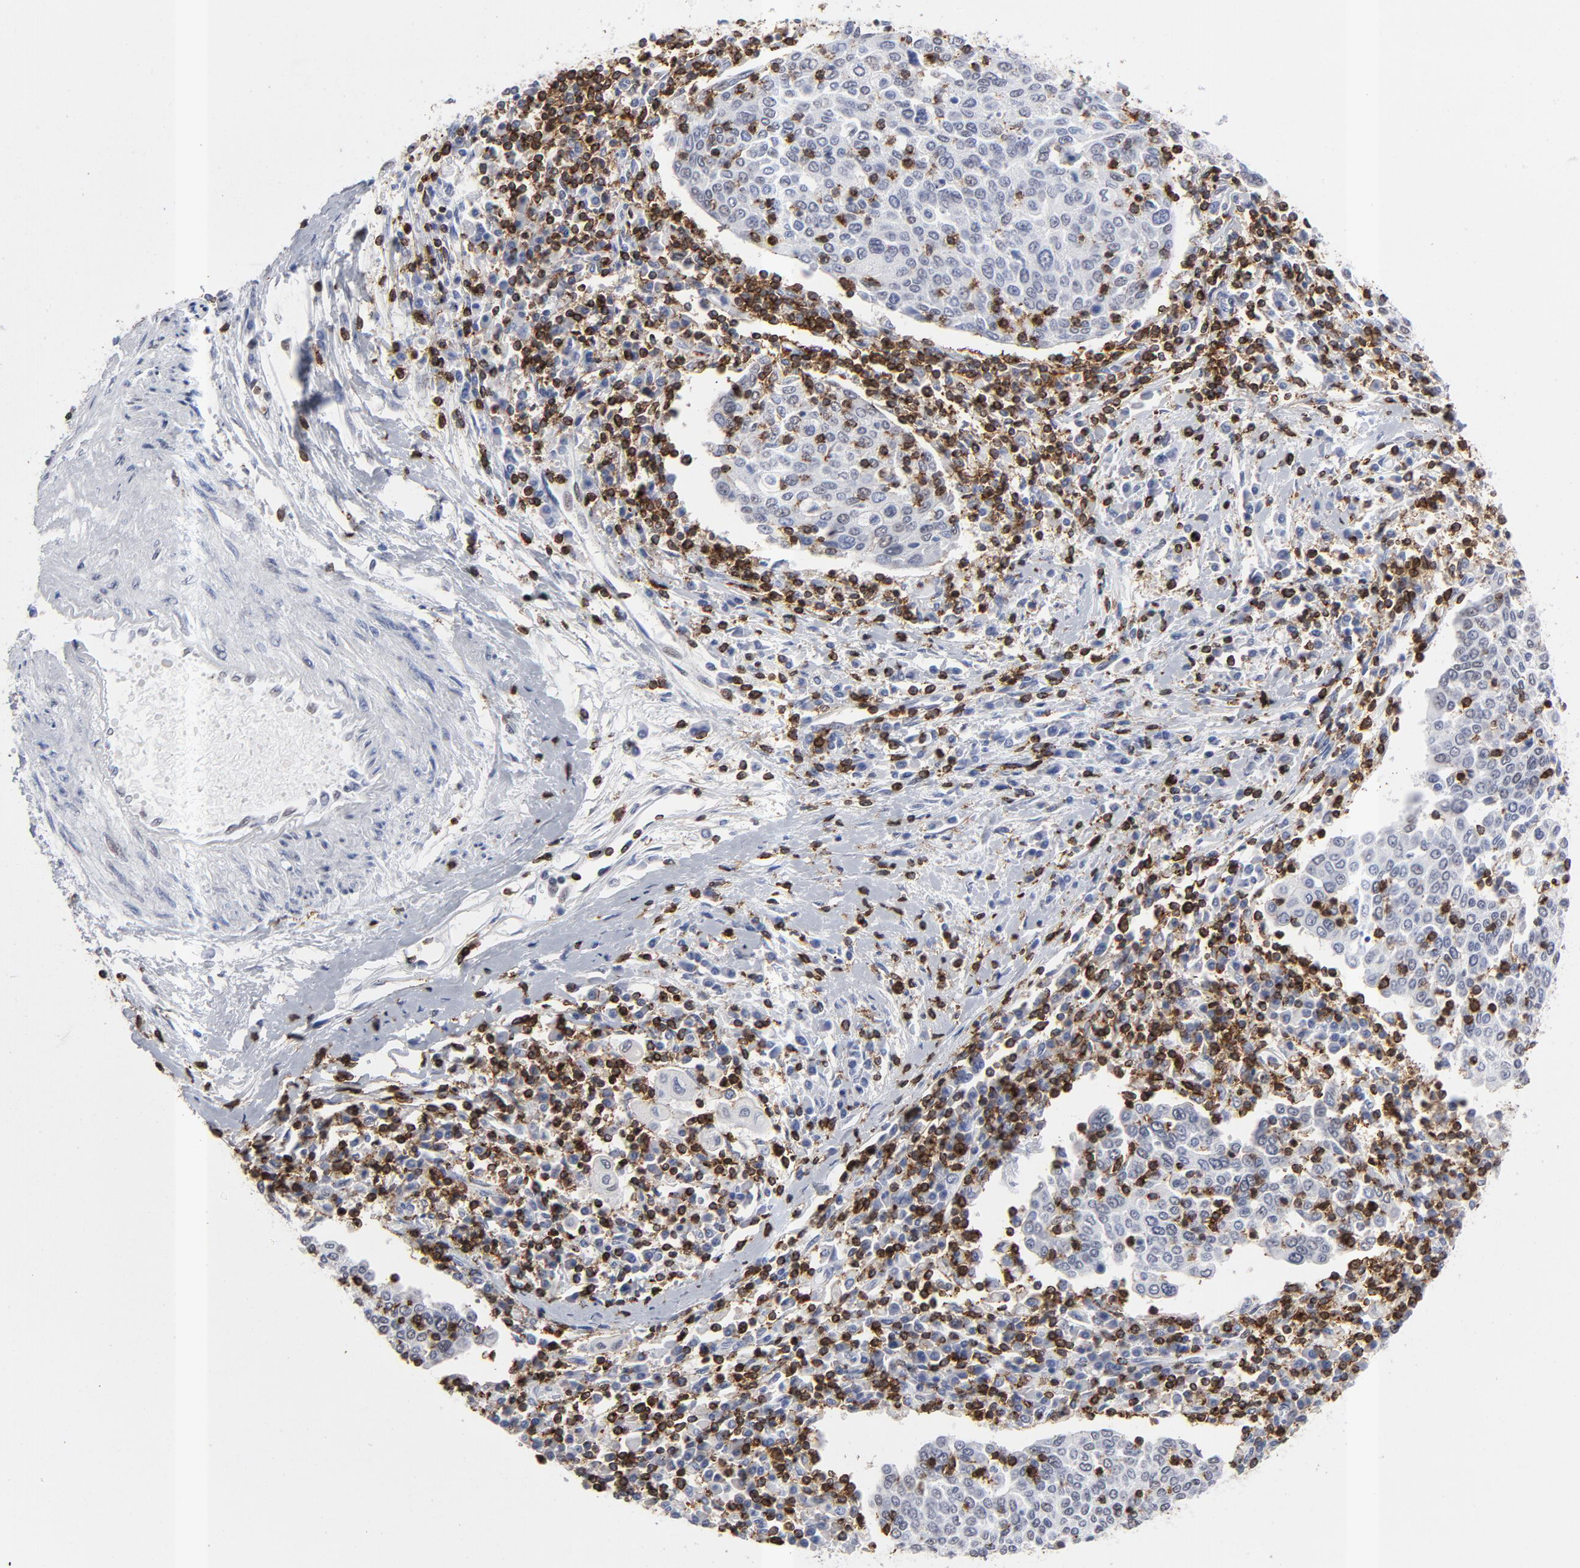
{"staining": {"intensity": "negative", "quantity": "none", "location": "none"}, "tissue": "cervical cancer", "cell_type": "Tumor cells", "image_type": "cancer", "snomed": [{"axis": "morphology", "description": "Squamous cell carcinoma, NOS"}, {"axis": "topography", "description": "Cervix"}], "caption": "The photomicrograph reveals no significant expression in tumor cells of squamous cell carcinoma (cervical).", "gene": "CD2", "patient": {"sex": "female", "age": 40}}